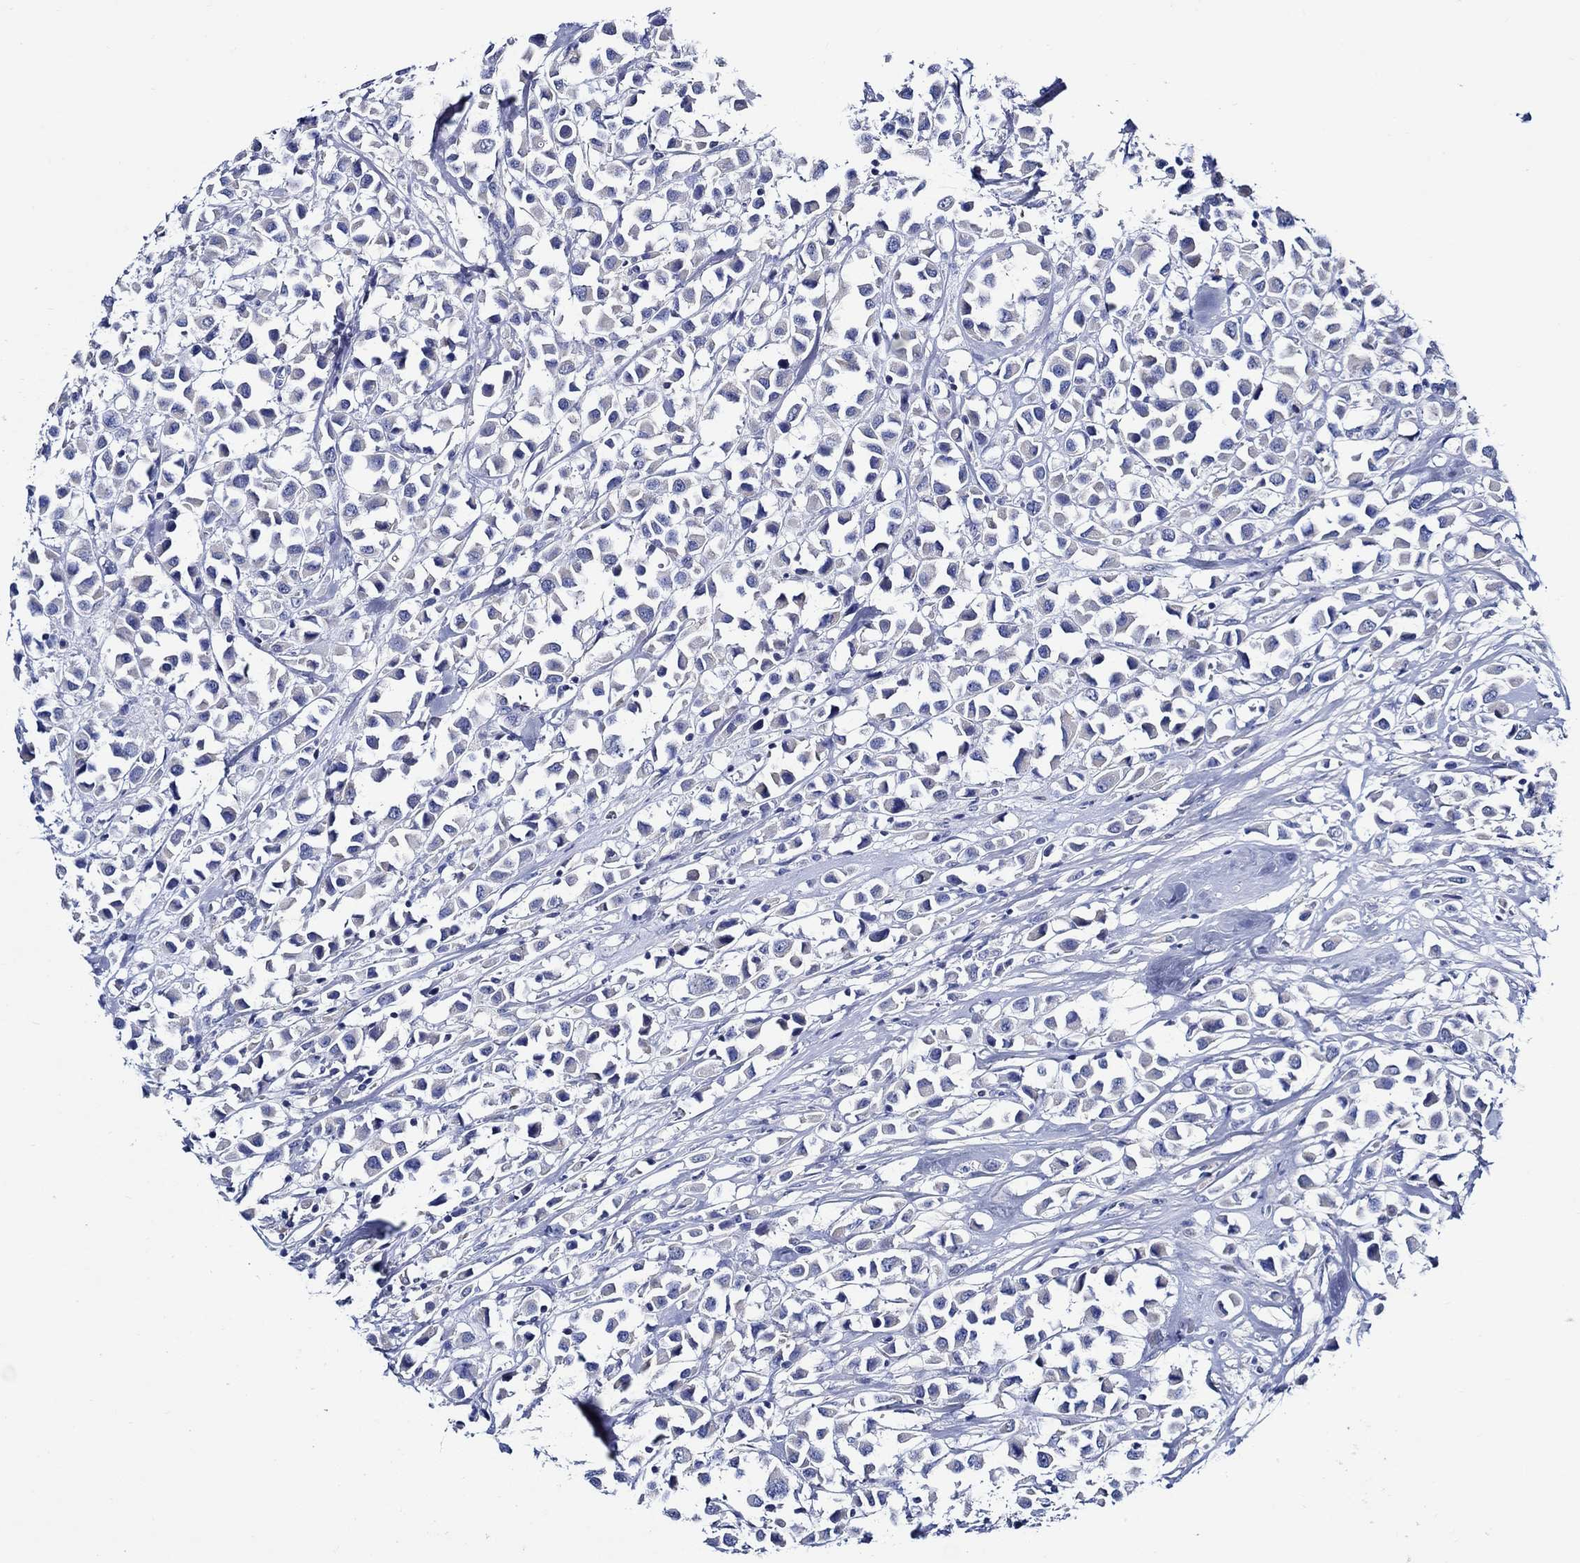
{"staining": {"intensity": "negative", "quantity": "none", "location": "none"}, "tissue": "breast cancer", "cell_type": "Tumor cells", "image_type": "cancer", "snomed": [{"axis": "morphology", "description": "Duct carcinoma"}, {"axis": "topography", "description": "Breast"}], "caption": "High magnification brightfield microscopy of breast infiltrating ductal carcinoma stained with DAB (brown) and counterstained with hematoxylin (blue): tumor cells show no significant expression. (Stains: DAB immunohistochemistry (IHC) with hematoxylin counter stain, Microscopy: brightfield microscopy at high magnification).", "gene": "SKOR1", "patient": {"sex": "female", "age": 61}}